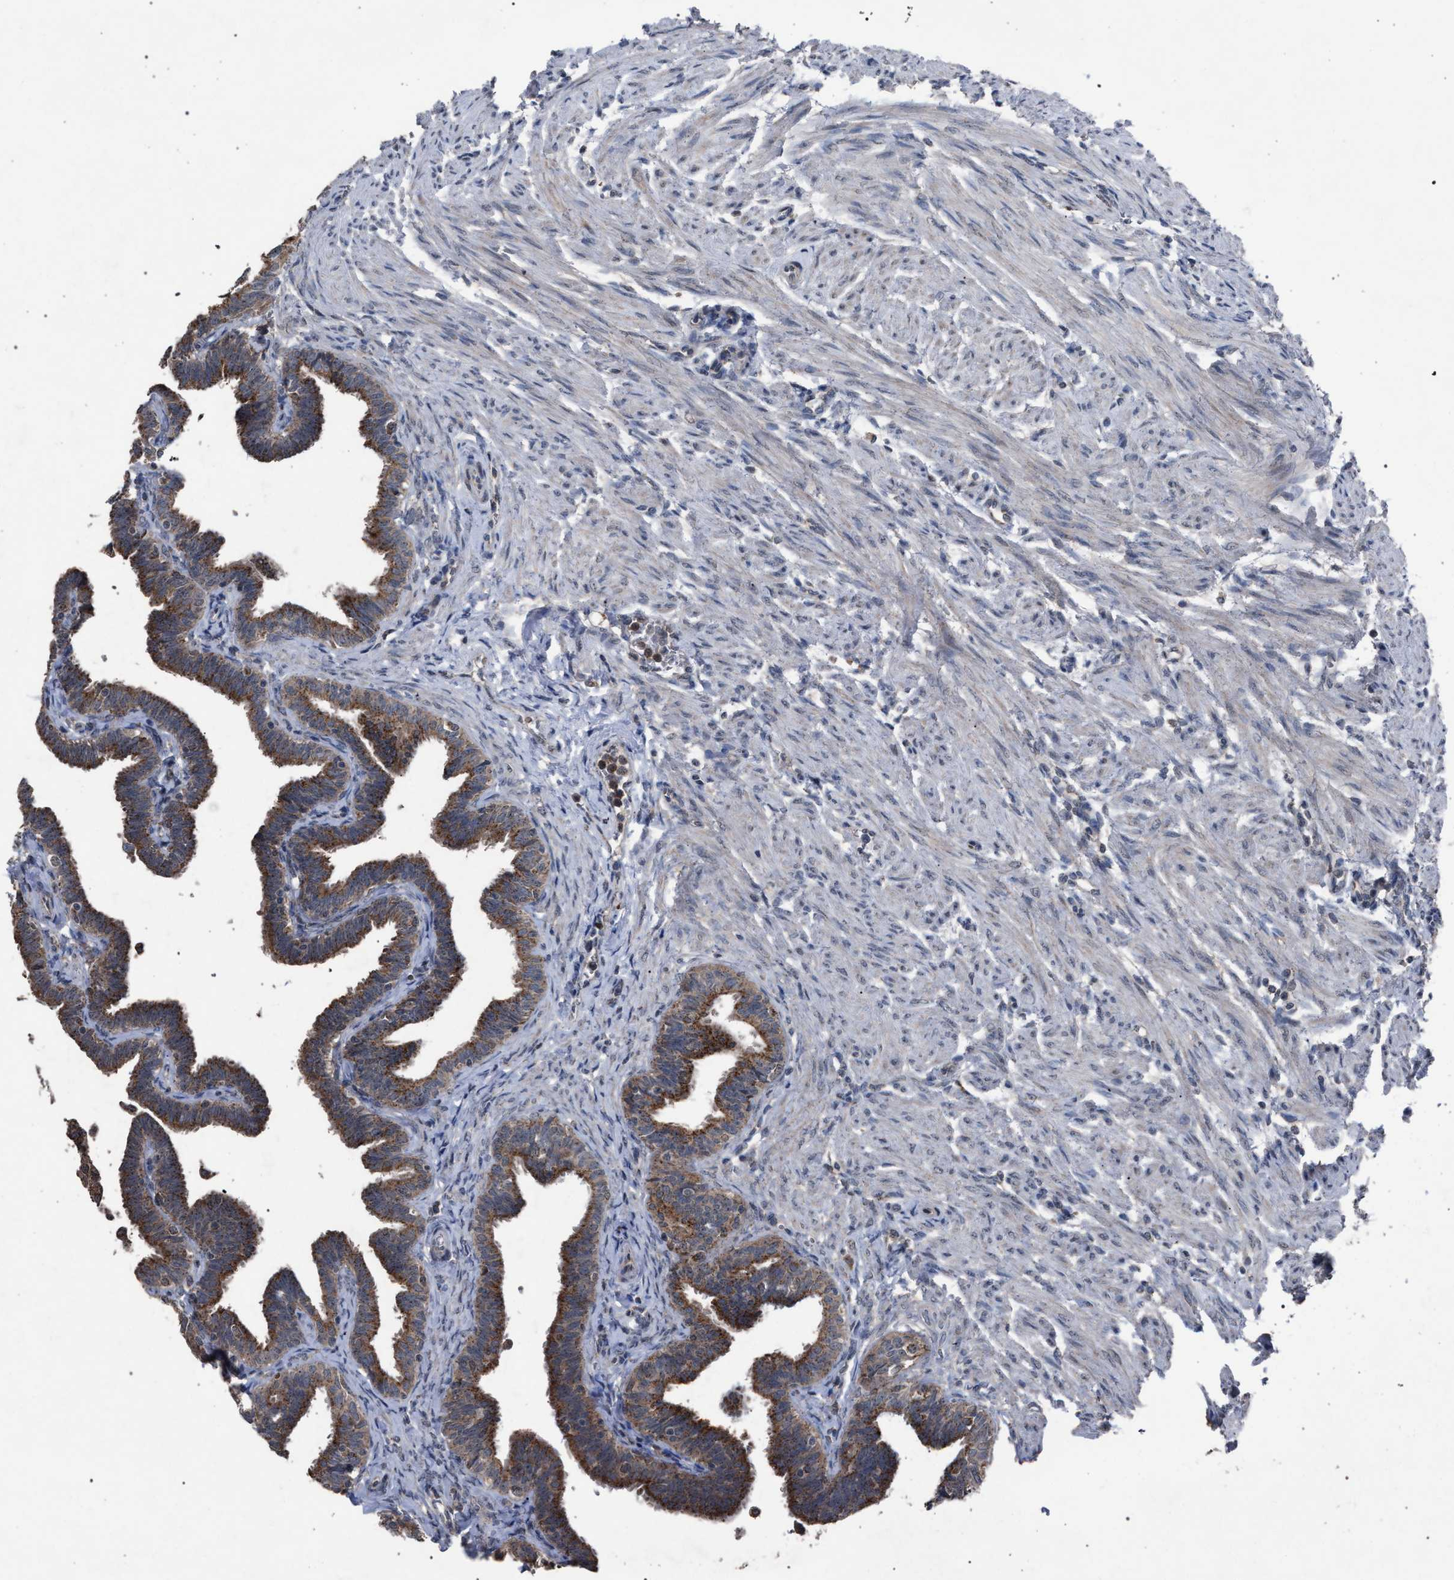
{"staining": {"intensity": "moderate", "quantity": ">75%", "location": "cytoplasmic/membranous"}, "tissue": "fallopian tube", "cell_type": "Glandular cells", "image_type": "normal", "snomed": [{"axis": "morphology", "description": "Normal tissue, NOS"}, {"axis": "topography", "description": "Fallopian tube"}, {"axis": "topography", "description": "Ovary"}], "caption": "Immunohistochemistry micrograph of benign fallopian tube: fallopian tube stained using immunohistochemistry exhibits medium levels of moderate protein expression localized specifically in the cytoplasmic/membranous of glandular cells, appearing as a cytoplasmic/membranous brown color.", "gene": "HSD17B4", "patient": {"sex": "female", "age": 23}}